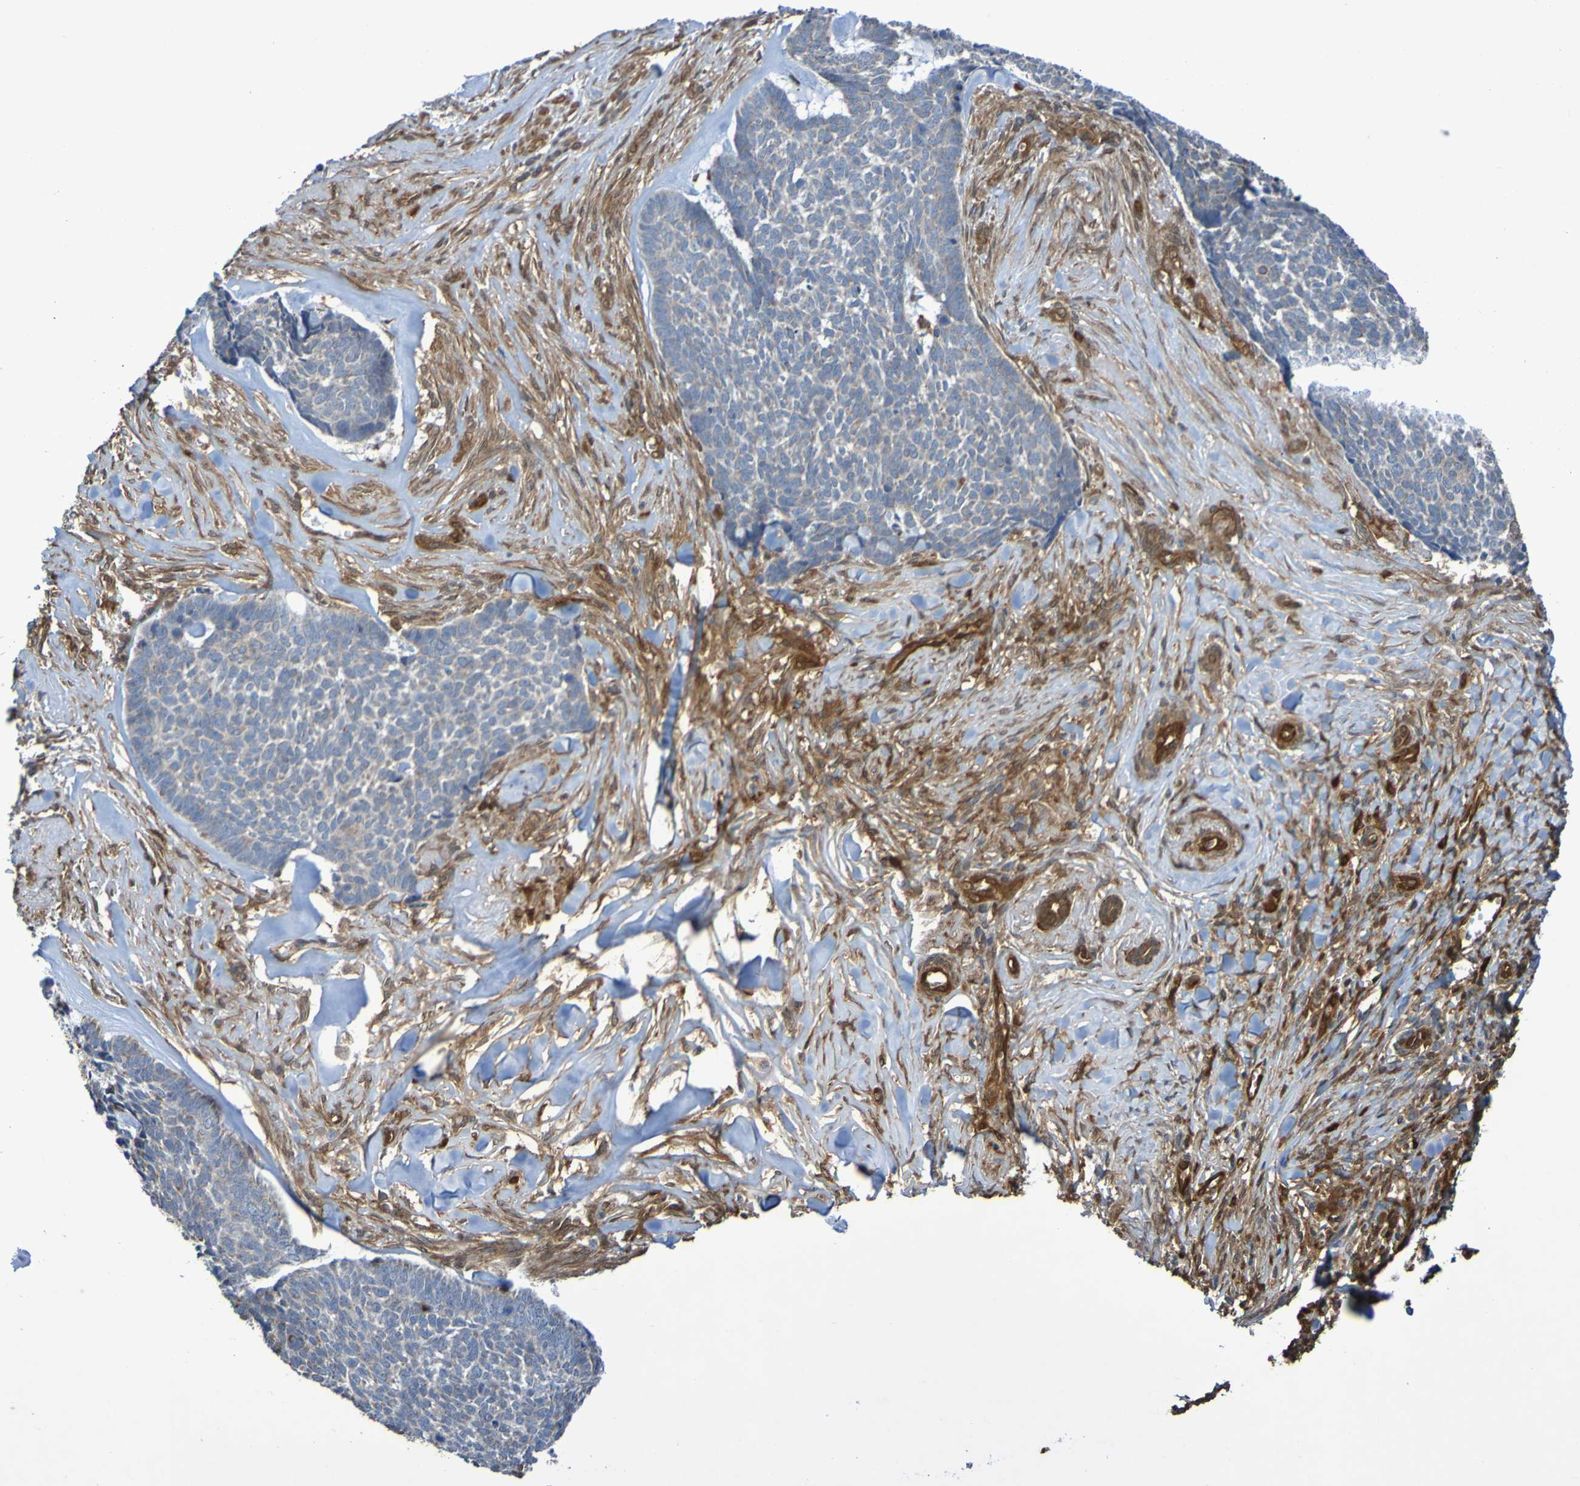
{"staining": {"intensity": "weak", "quantity": ">75%", "location": "cytoplasmic/membranous"}, "tissue": "skin cancer", "cell_type": "Tumor cells", "image_type": "cancer", "snomed": [{"axis": "morphology", "description": "Basal cell carcinoma"}, {"axis": "topography", "description": "Skin"}], "caption": "Protein staining shows weak cytoplasmic/membranous staining in about >75% of tumor cells in skin basal cell carcinoma. (IHC, brightfield microscopy, high magnification).", "gene": "SERPINB6", "patient": {"sex": "male", "age": 84}}